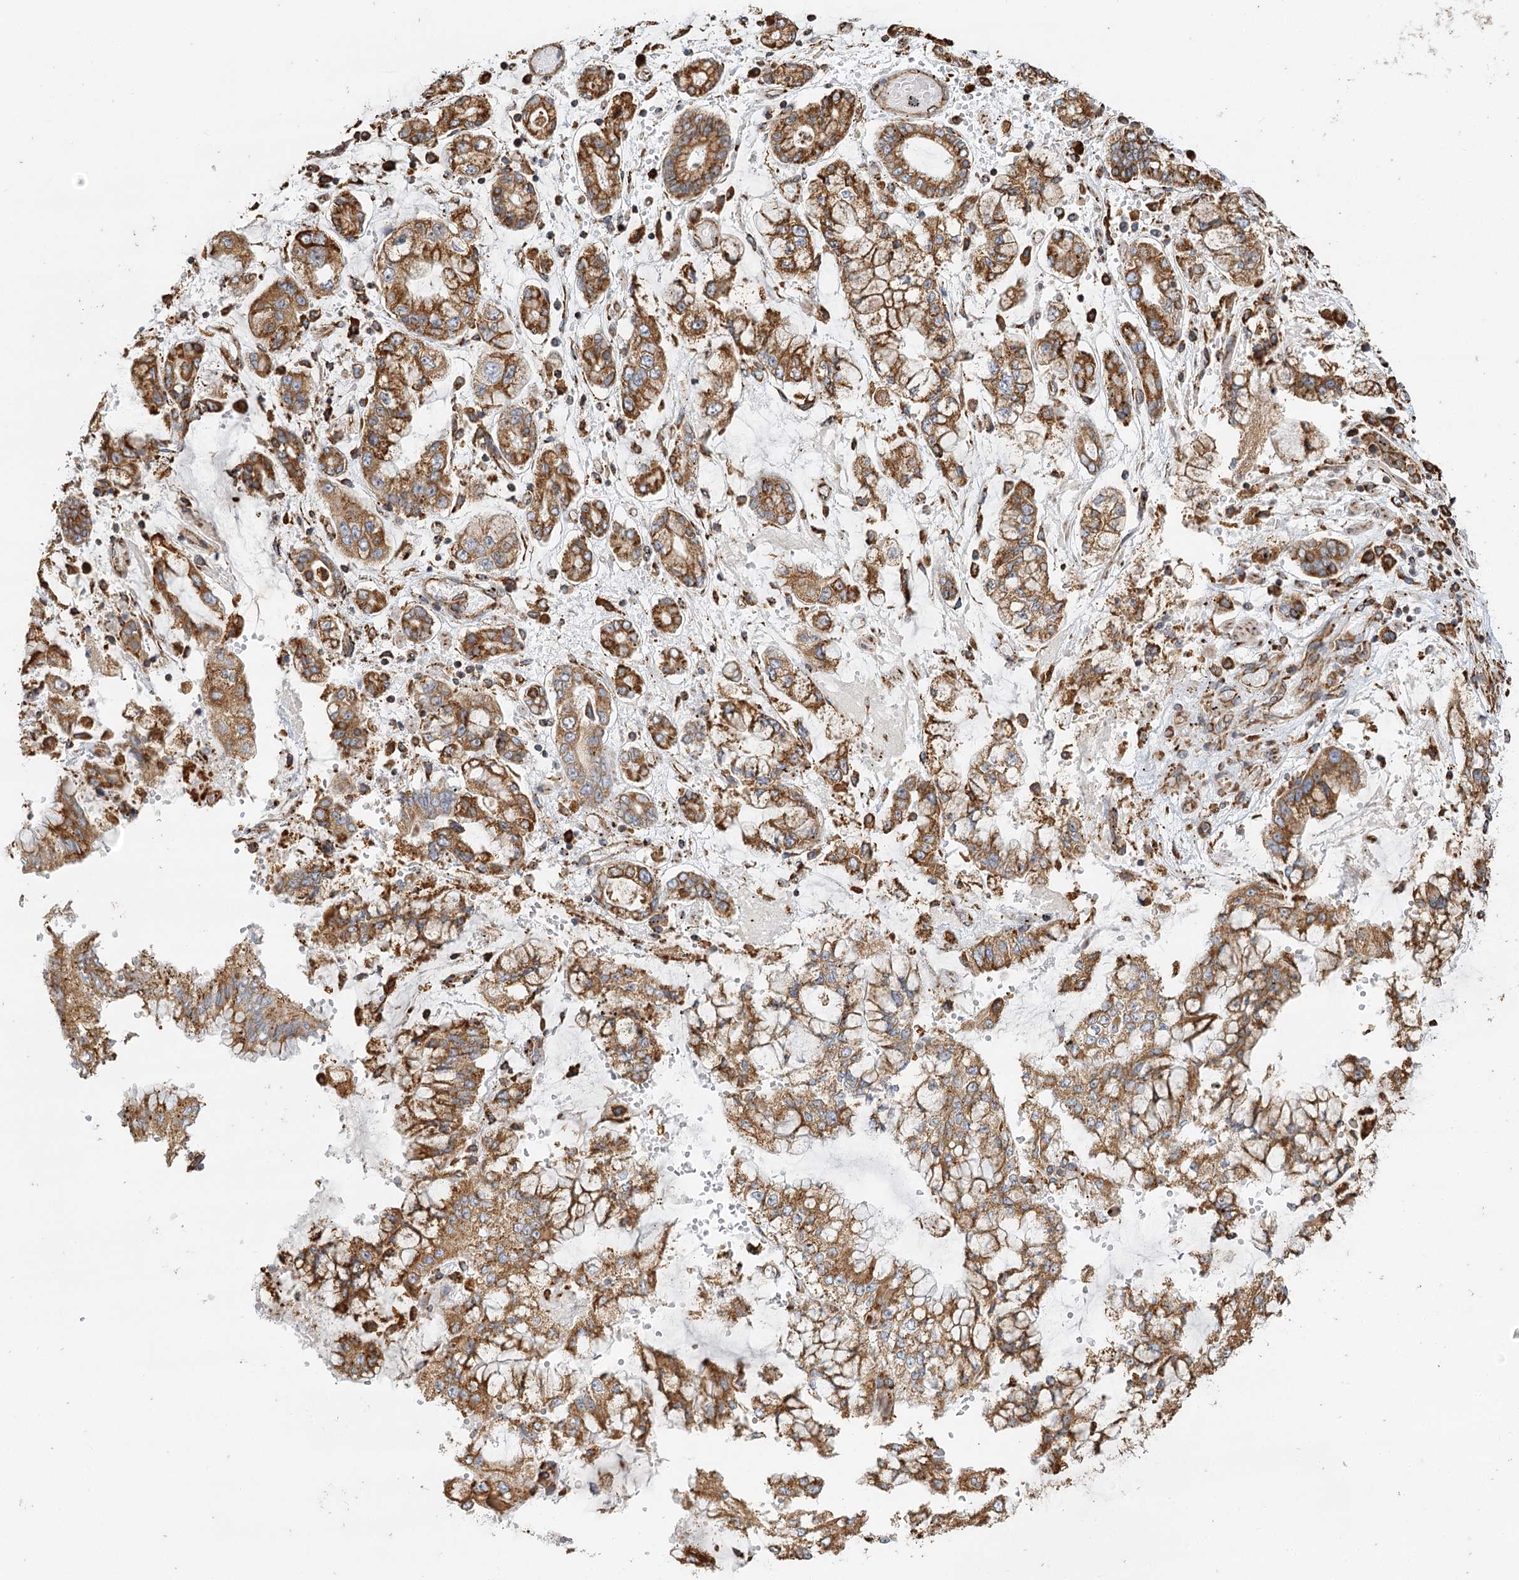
{"staining": {"intensity": "moderate", "quantity": ">75%", "location": "cytoplasmic/membranous"}, "tissue": "stomach cancer", "cell_type": "Tumor cells", "image_type": "cancer", "snomed": [{"axis": "morphology", "description": "Normal tissue, NOS"}, {"axis": "morphology", "description": "Adenocarcinoma, NOS"}, {"axis": "topography", "description": "Stomach, upper"}, {"axis": "topography", "description": "Stomach"}], "caption": "Moderate cytoplasmic/membranous expression for a protein is identified in approximately >75% of tumor cells of stomach cancer using immunohistochemistry (IHC).", "gene": "TAS1R1", "patient": {"sex": "male", "age": 76}}